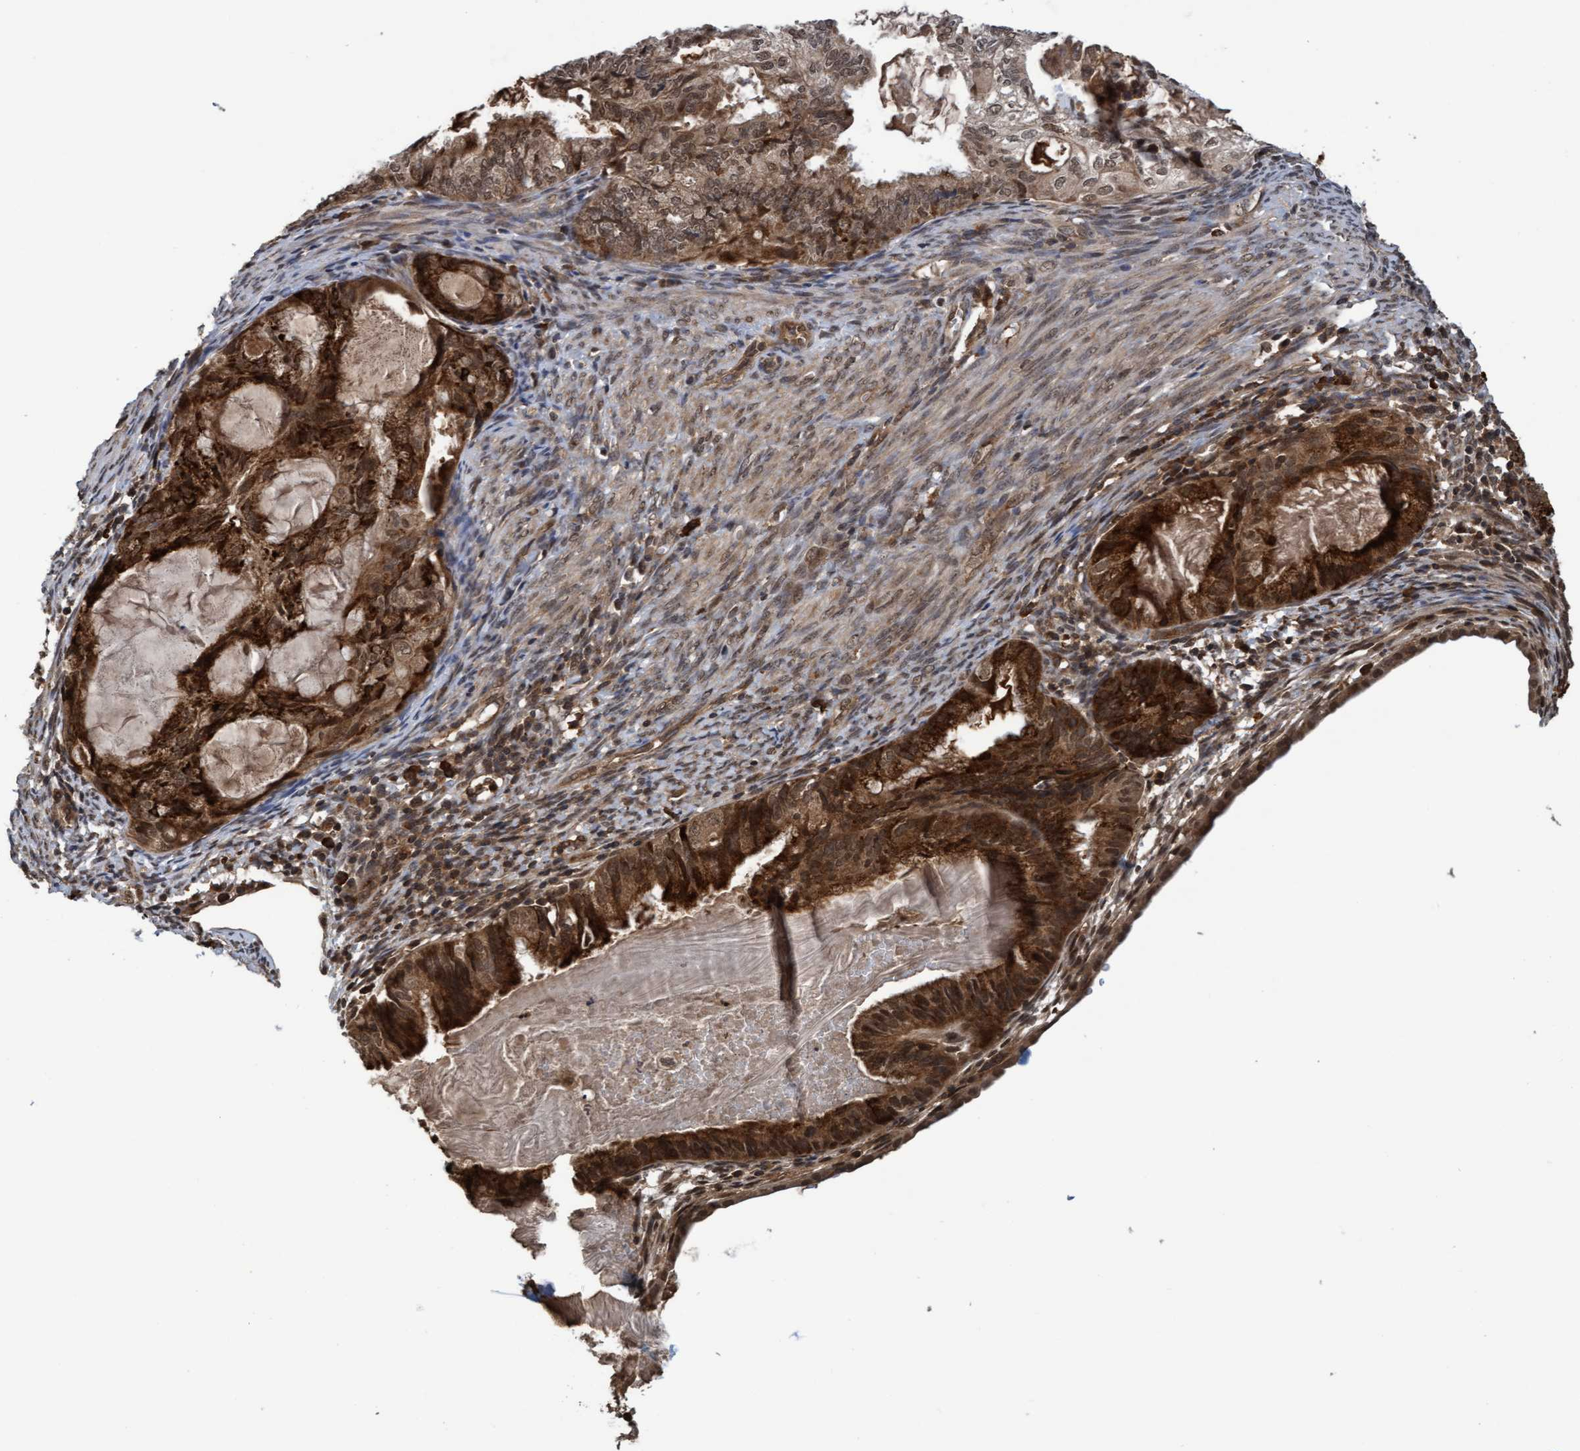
{"staining": {"intensity": "strong", "quantity": ">75%", "location": "cytoplasmic/membranous,nuclear"}, "tissue": "cervical cancer", "cell_type": "Tumor cells", "image_type": "cancer", "snomed": [{"axis": "morphology", "description": "Normal tissue, NOS"}, {"axis": "morphology", "description": "Adenocarcinoma, NOS"}, {"axis": "topography", "description": "Cervix"}, {"axis": "topography", "description": "Endometrium"}], "caption": "Human cervical cancer (adenocarcinoma) stained for a protein (brown) shows strong cytoplasmic/membranous and nuclear positive expression in about >75% of tumor cells.", "gene": "WASF1", "patient": {"sex": "female", "age": 86}}